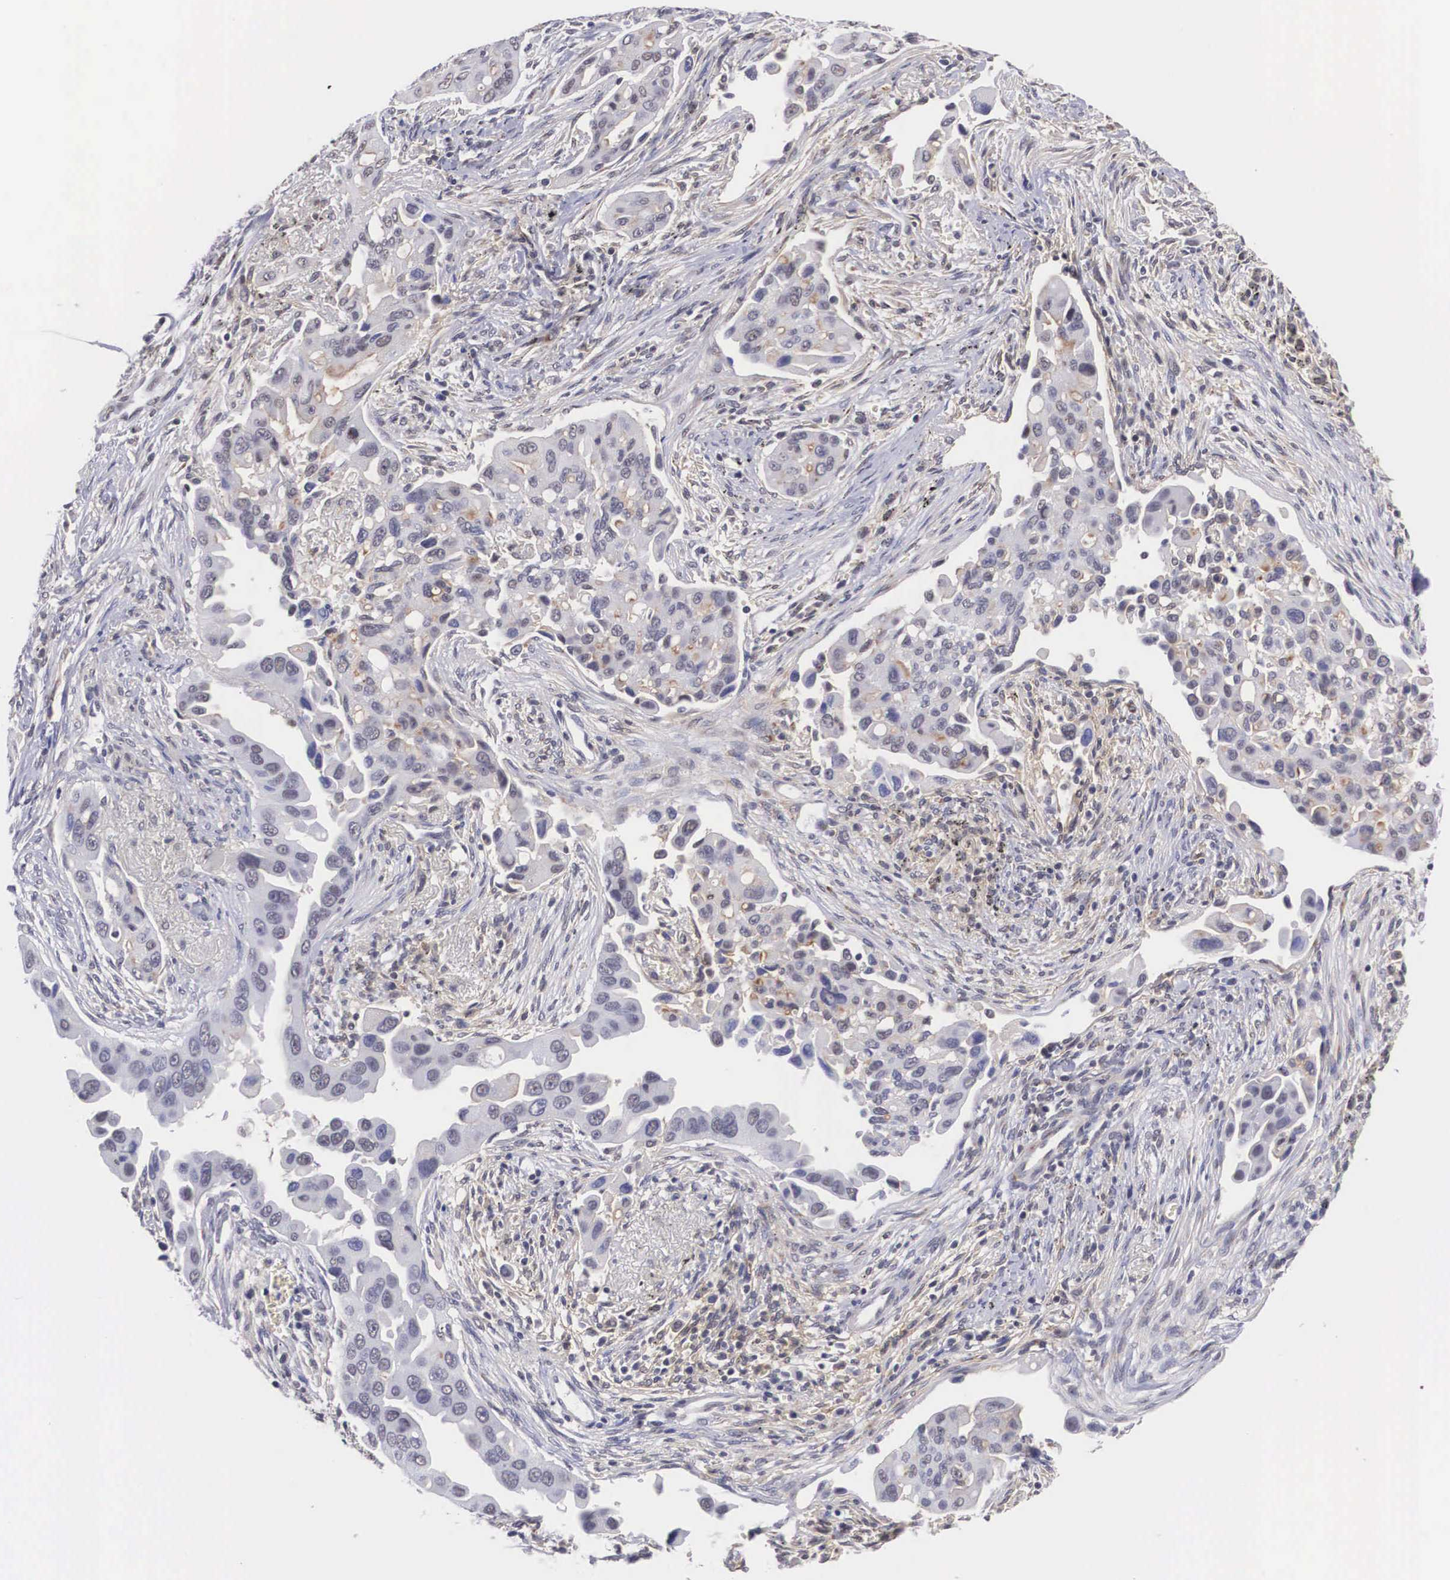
{"staining": {"intensity": "negative", "quantity": "none", "location": "none"}, "tissue": "lung cancer", "cell_type": "Tumor cells", "image_type": "cancer", "snomed": [{"axis": "morphology", "description": "Adenocarcinoma, NOS"}, {"axis": "topography", "description": "Lung"}], "caption": "Tumor cells show no significant protein positivity in lung cancer.", "gene": "NR4A2", "patient": {"sex": "male", "age": 68}}